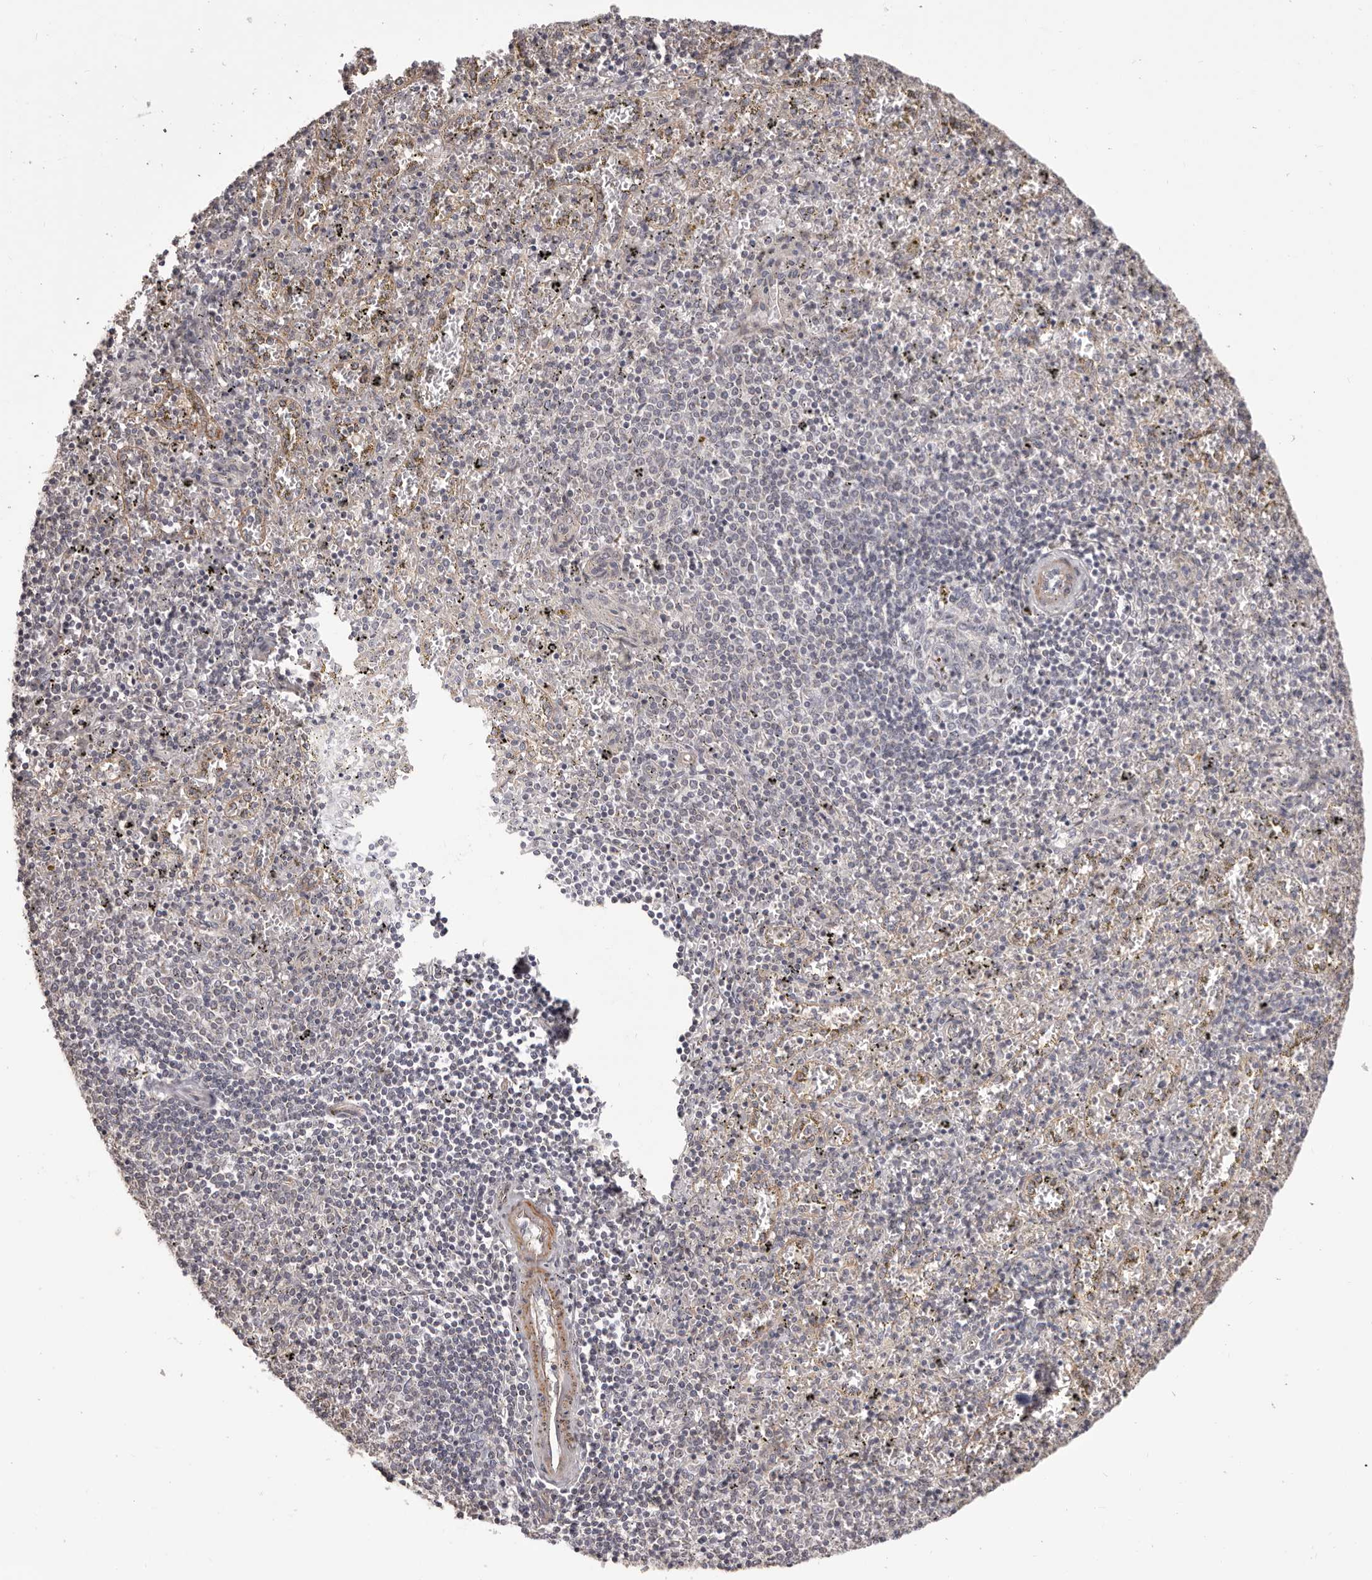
{"staining": {"intensity": "negative", "quantity": "none", "location": "none"}, "tissue": "spleen", "cell_type": "Cells in red pulp", "image_type": "normal", "snomed": [{"axis": "morphology", "description": "Normal tissue, NOS"}, {"axis": "topography", "description": "Spleen"}], "caption": "Histopathology image shows no protein expression in cells in red pulp of benign spleen.", "gene": "HRH1", "patient": {"sex": "male", "age": 11}}